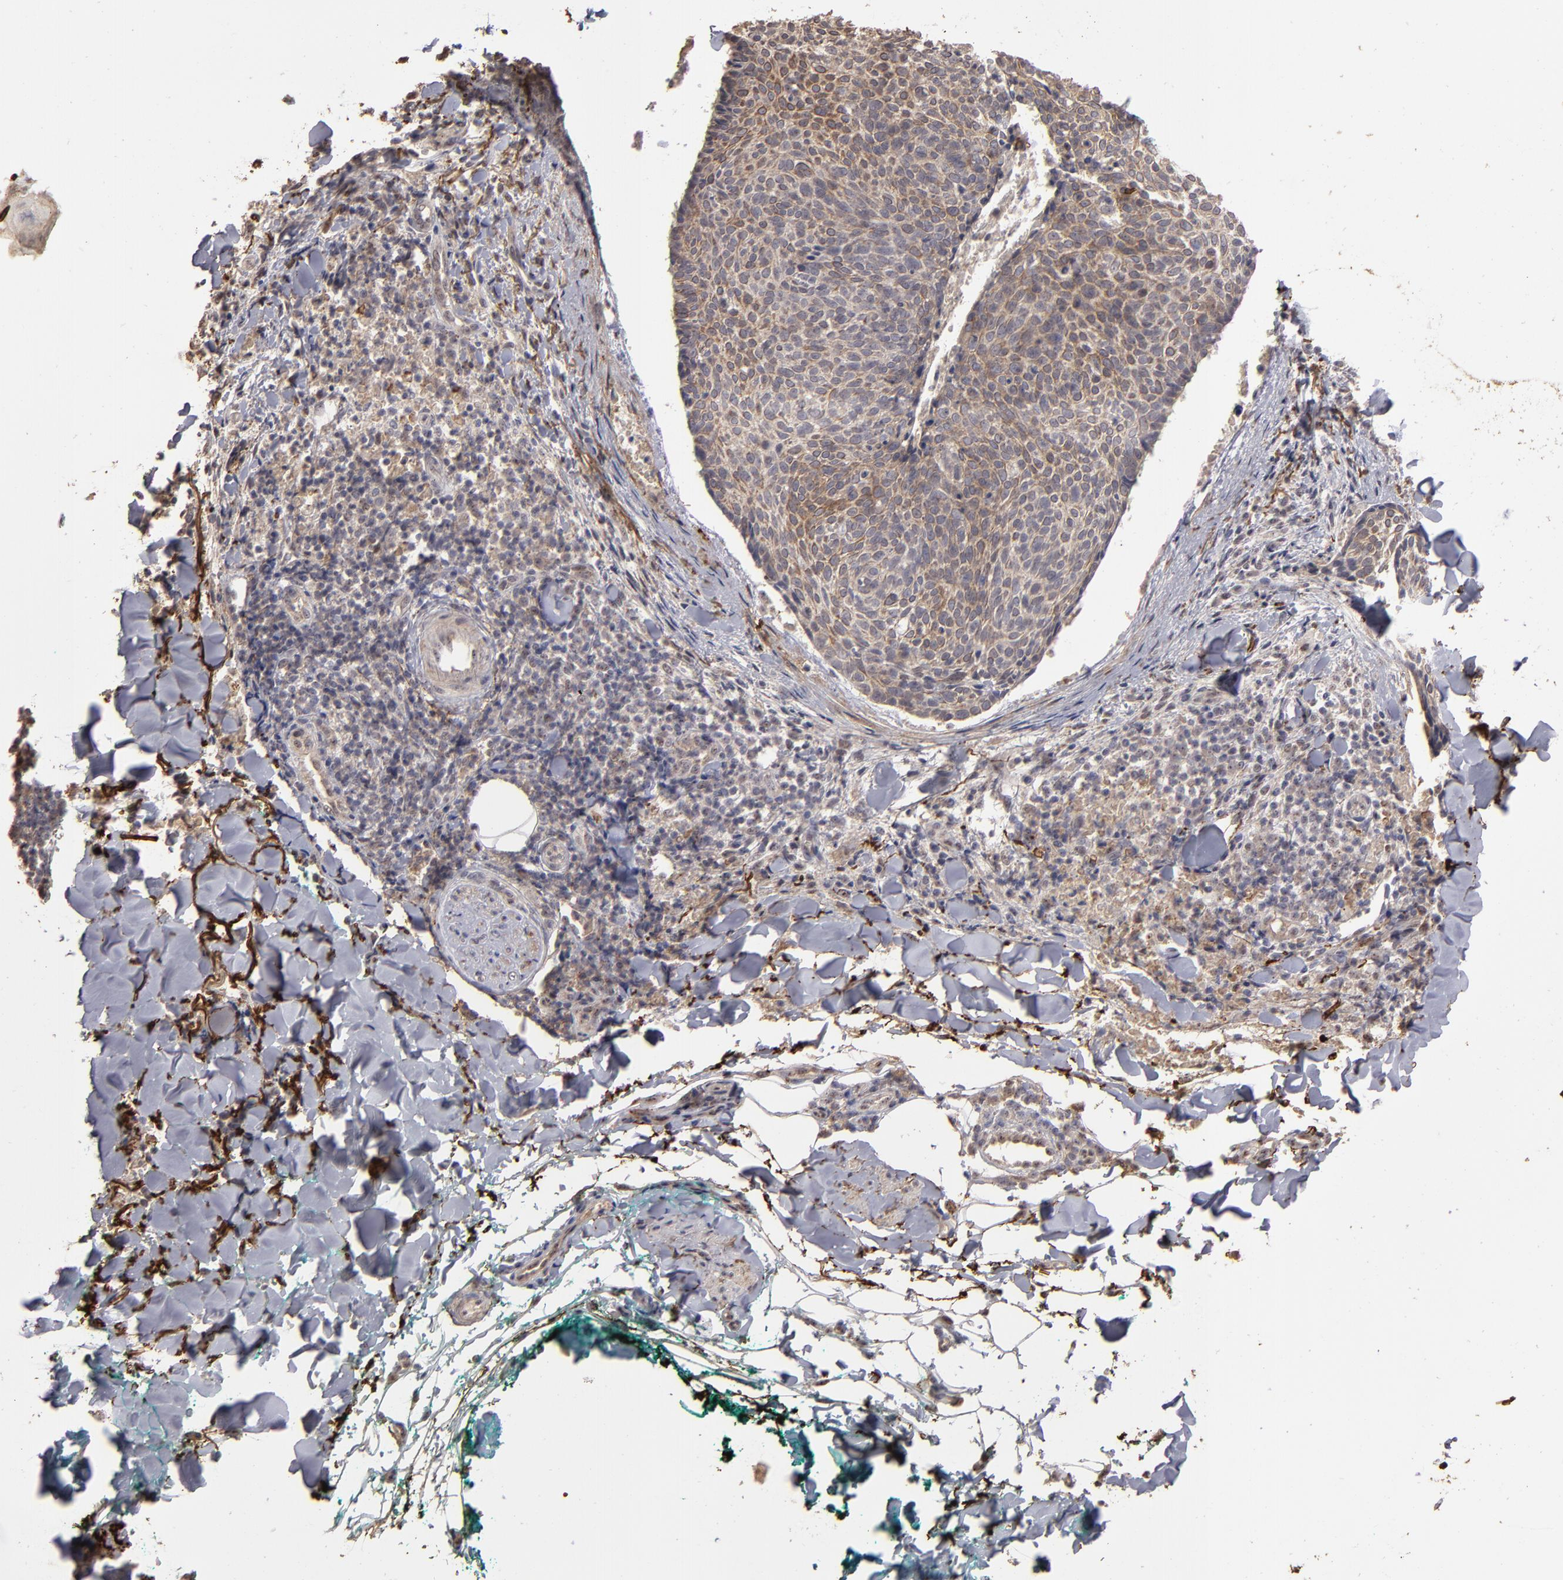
{"staining": {"intensity": "moderate", "quantity": ">75%", "location": "cytoplasmic/membranous"}, "tissue": "skin cancer", "cell_type": "Tumor cells", "image_type": "cancer", "snomed": [{"axis": "morphology", "description": "Normal tissue, NOS"}, {"axis": "morphology", "description": "Basal cell carcinoma"}, {"axis": "topography", "description": "Skin"}], "caption": "Immunohistochemical staining of human skin cancer demonstrates medium levels of moderate cytoplasmic/membranous protein staining in approximately >75% of tumor cells.", "gene": "CD55", "patient": {"sex": "female", "age": 57}}